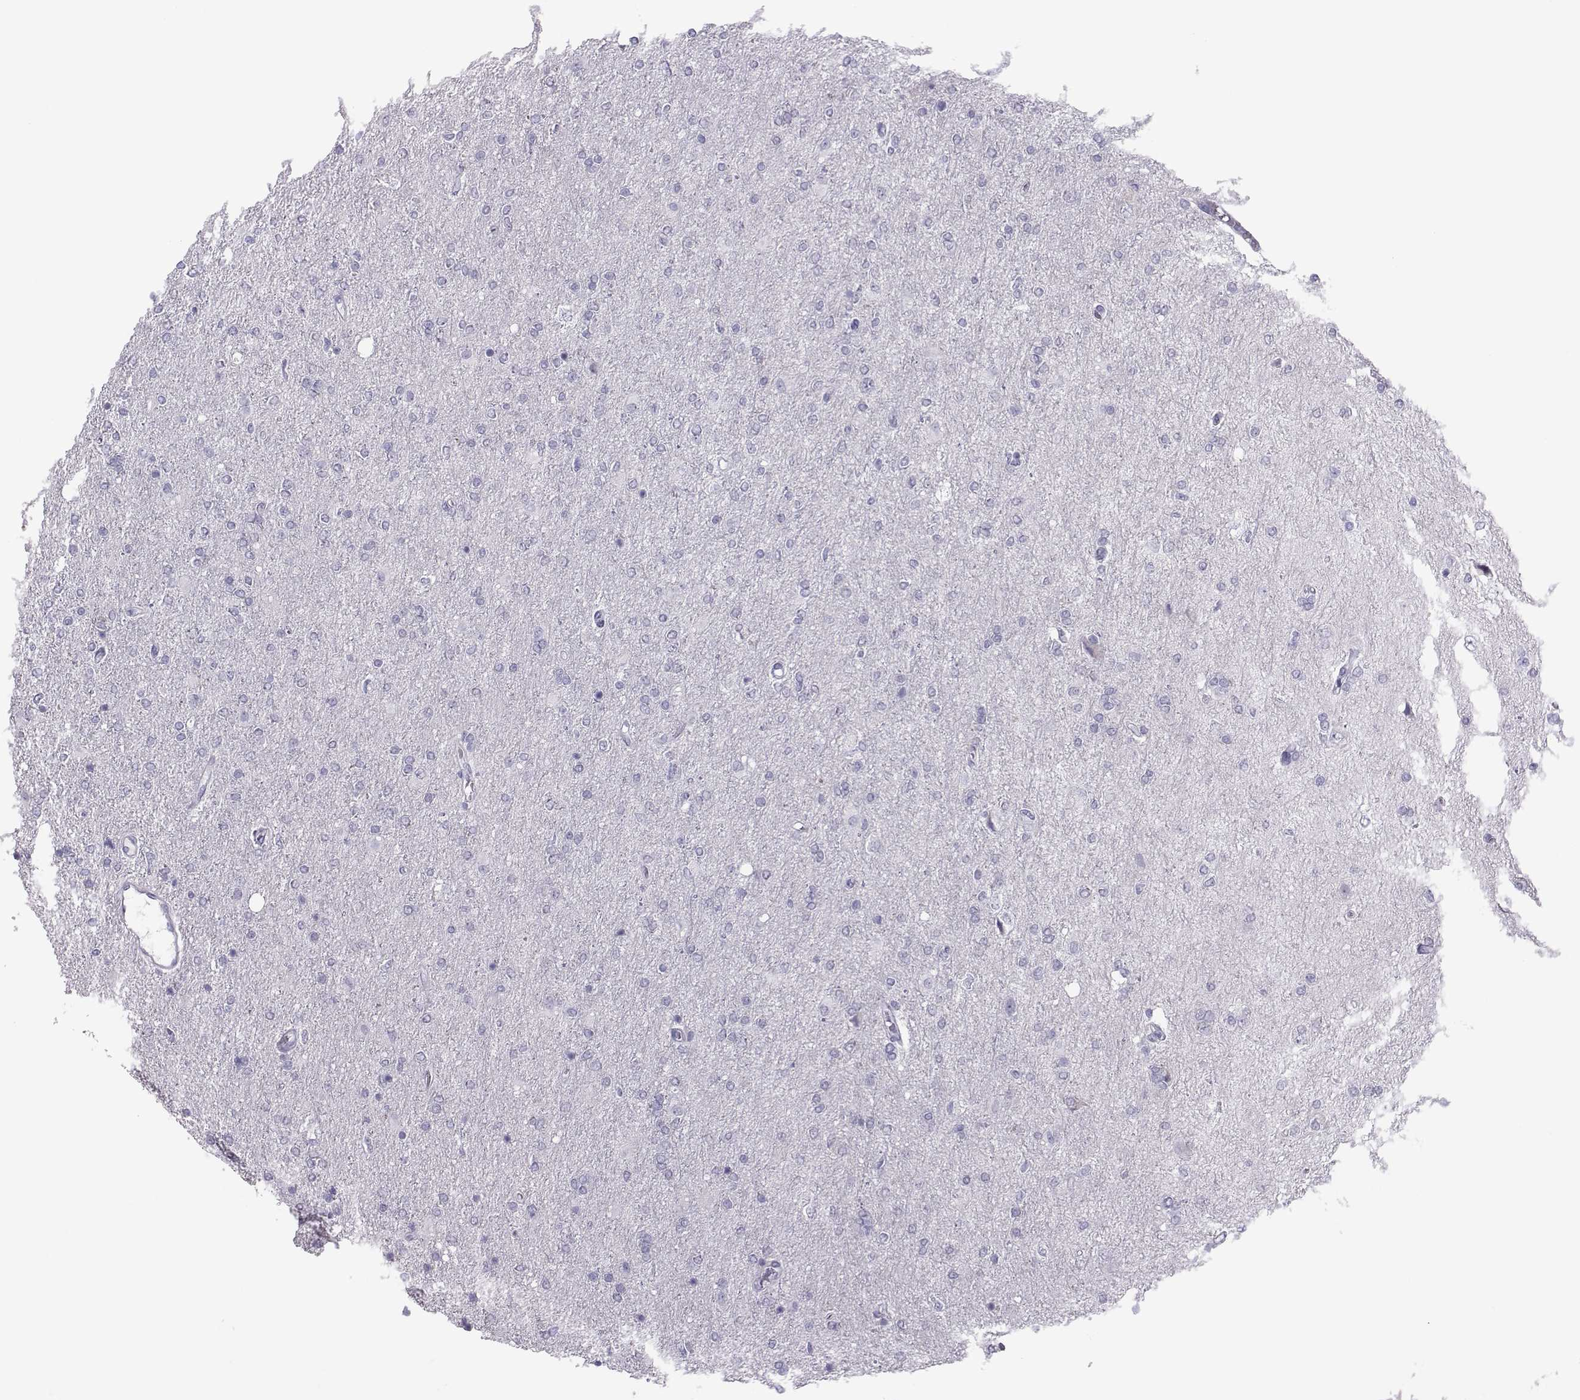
{"staining": {"intensity": "negative", "quantity": "none", "location": "none"}, "tissue": "glioma", "cell_type": "Tumor cells", "image_type": "cancer", "snomed": [{"axis": "morphology", "description": "Glioma, malignant, High grade"}, {"axis": "topography", "description": "Cerebral cortex"}], "caption": "DAB immunohistochemical staining of glioma reveals no significant staining in tumor cells.", "gene": "TRPM7", "patient": {"sex": "male", "age": 70}}